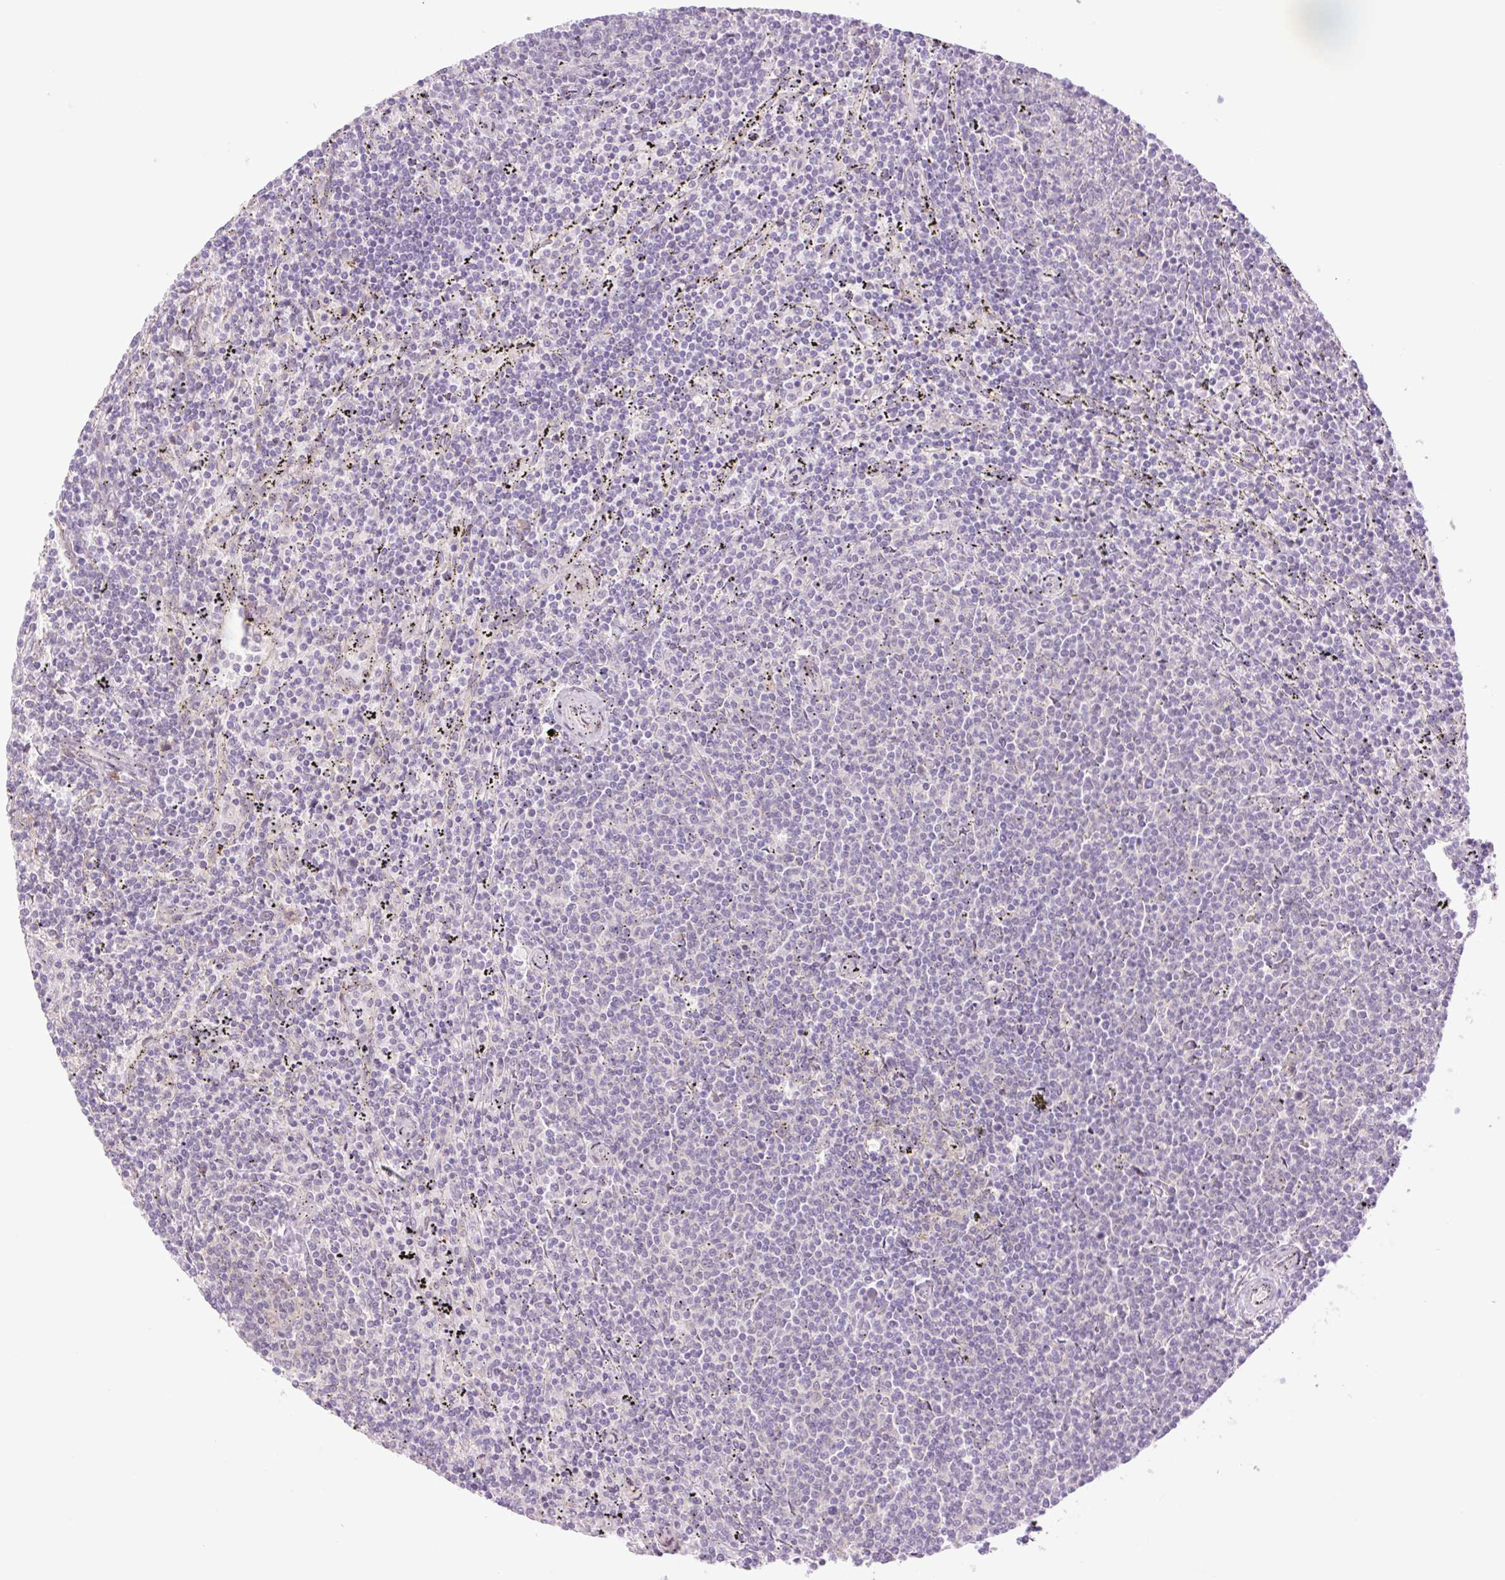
{"staining": {"intensity": "negative", "quantity": "none", "location": "none"}, "tissue": "lymphoma", "cell_type": "Tumor cells", "image_type": "cancer", "snomed": [{"axis": "morphology", "description": "Malignant lymphoma, non-Hodgkin's type, Low grade"}, {"axis": "topography", "description": "Spleen"}], "caption": "There is no significant expression in tumor cells of lymphoma.", "gene": "COL5A1", "patient": {"sex": "female", "age": 50}}